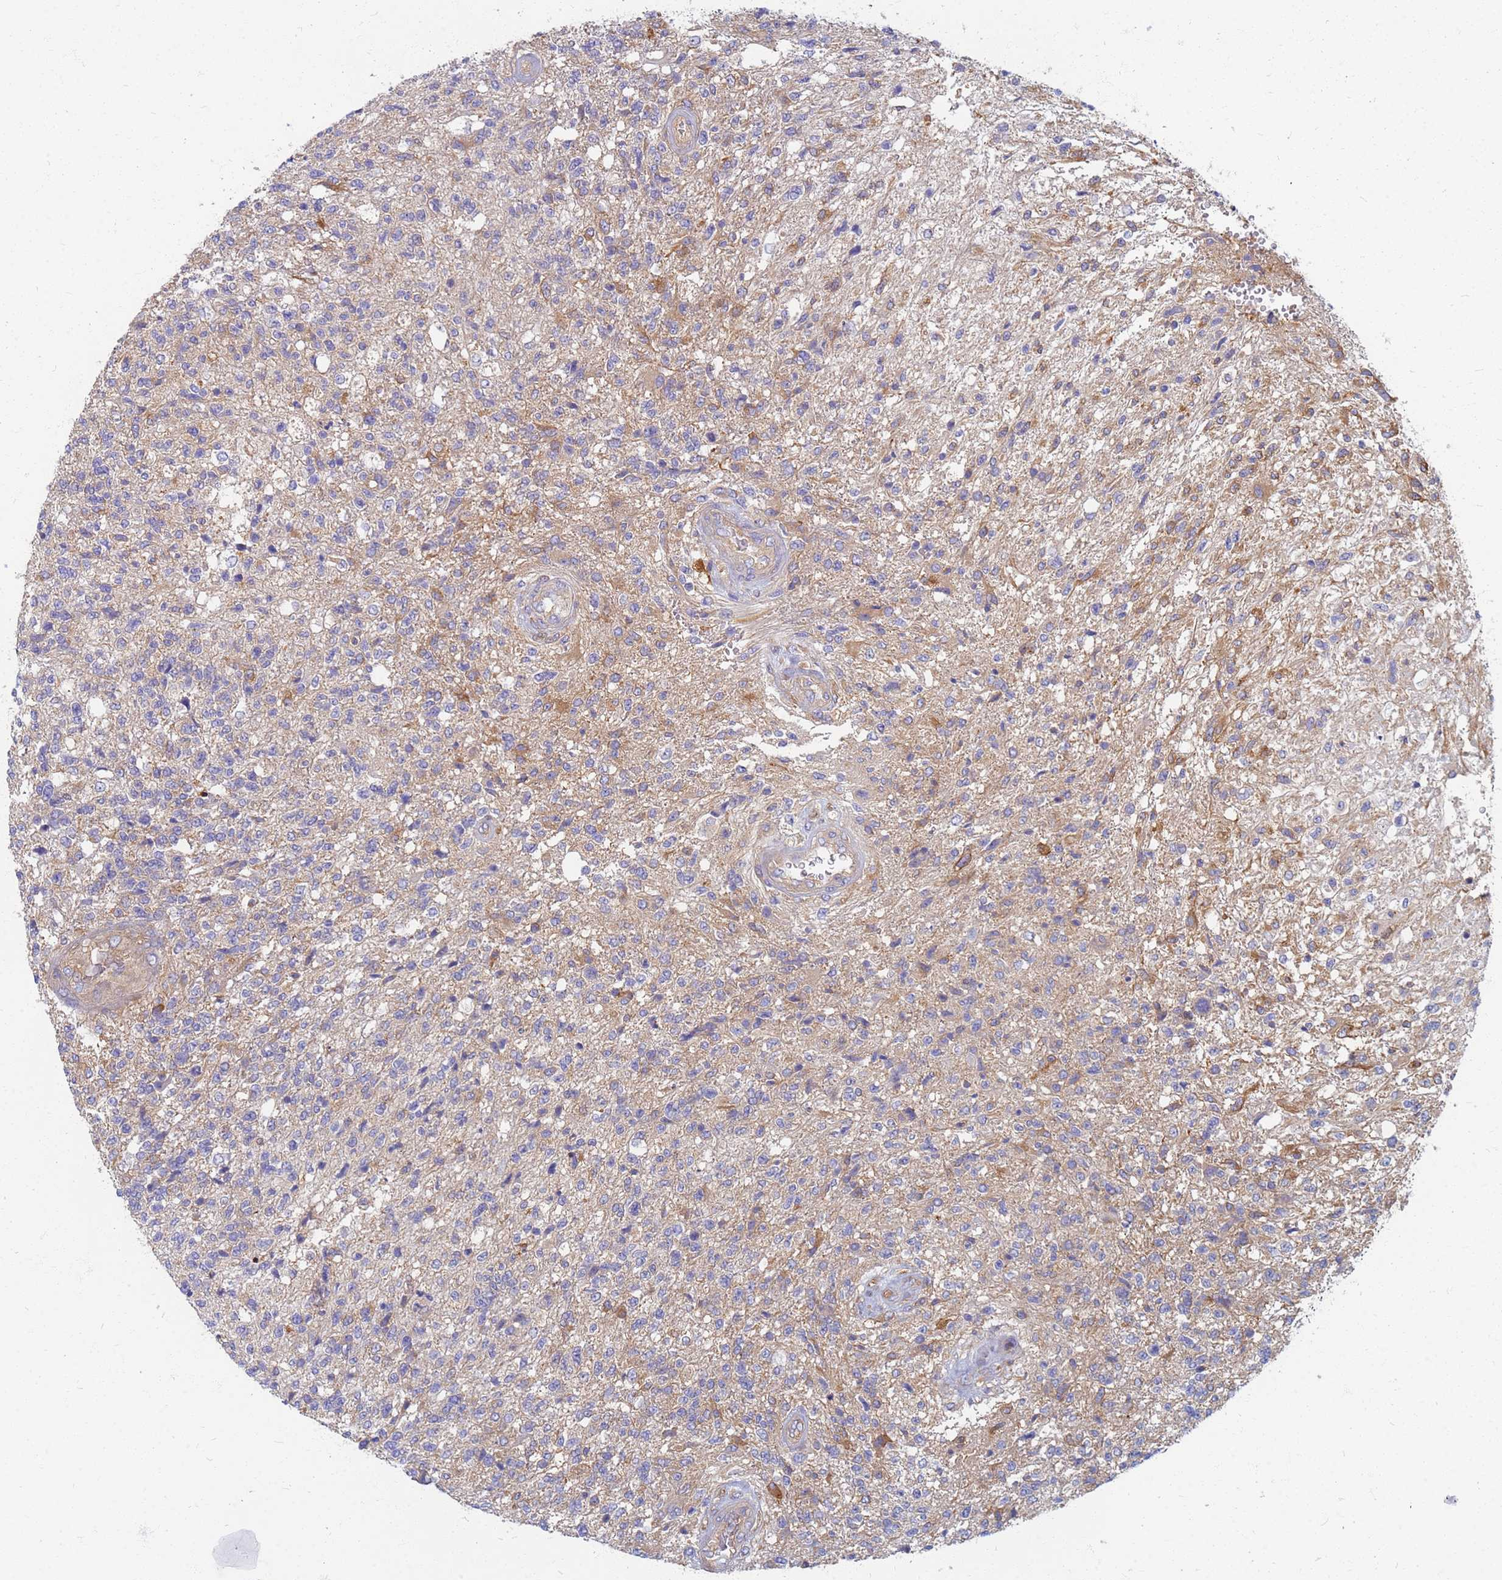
{"staining": {"intensity": "moderate", "quantity": "<25%", "location": "cytoplasmic/membranous"}, "tissue": "glioma", "cell_type": "Tumor cells", "image_type": "cancer", "snomed": [{"axis": "morphology", "description": "Glioma, malignant, High grade"}, {"axis": "topography", "description": "Brain"}], "caption": "High-magnification brightfield microscopy of glioma stained with DAB (brown) and counterstained with hematoxylin (blue). tumor cells exhibit moderate cytoplasmic/membranous staining is appreciated in about<25% of cells. (IHC, brightfield microscopy, high magnification).", "gene": "EEA1", "patient": {"sex": "male", "age": 56}}